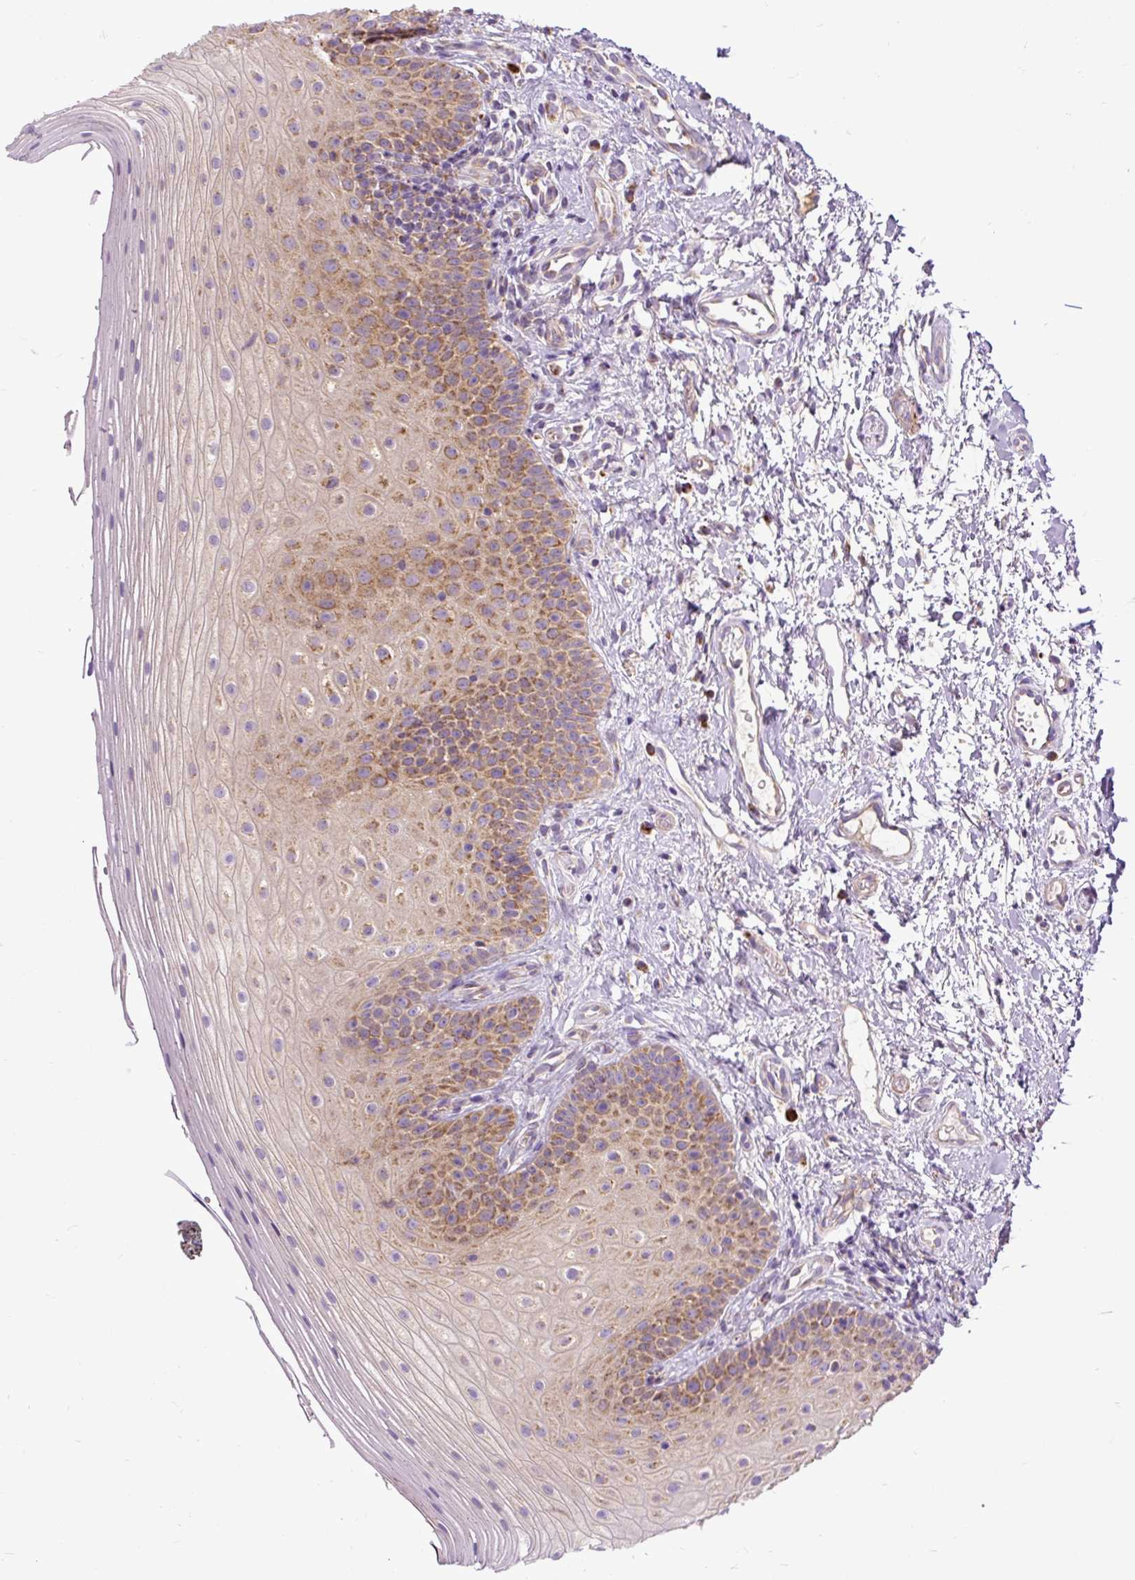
{"staining": {"intensity": "moderate", "quantity": "25%-75%", "location": "cytoplasmic/membranous"}, "tissue": "oral mucosa", "cell_type": "Squamous epithelial cells", "image_type": "normal", "snomed": [{"axis": "morphology", "description": "Normal tissue, NOS"}, {"axis": "topography", "description": "Oral tissue"}], "caption": "Immunohistochemistry (DAB) staining of unremarkable oral mucosa reveals moderate cytoplasmic/membranous protein positivity in approximately 25%-75% of squamous epithelial cells.", "gene": "TM2D3", "patient": {"sex": "male", "age": 75}}